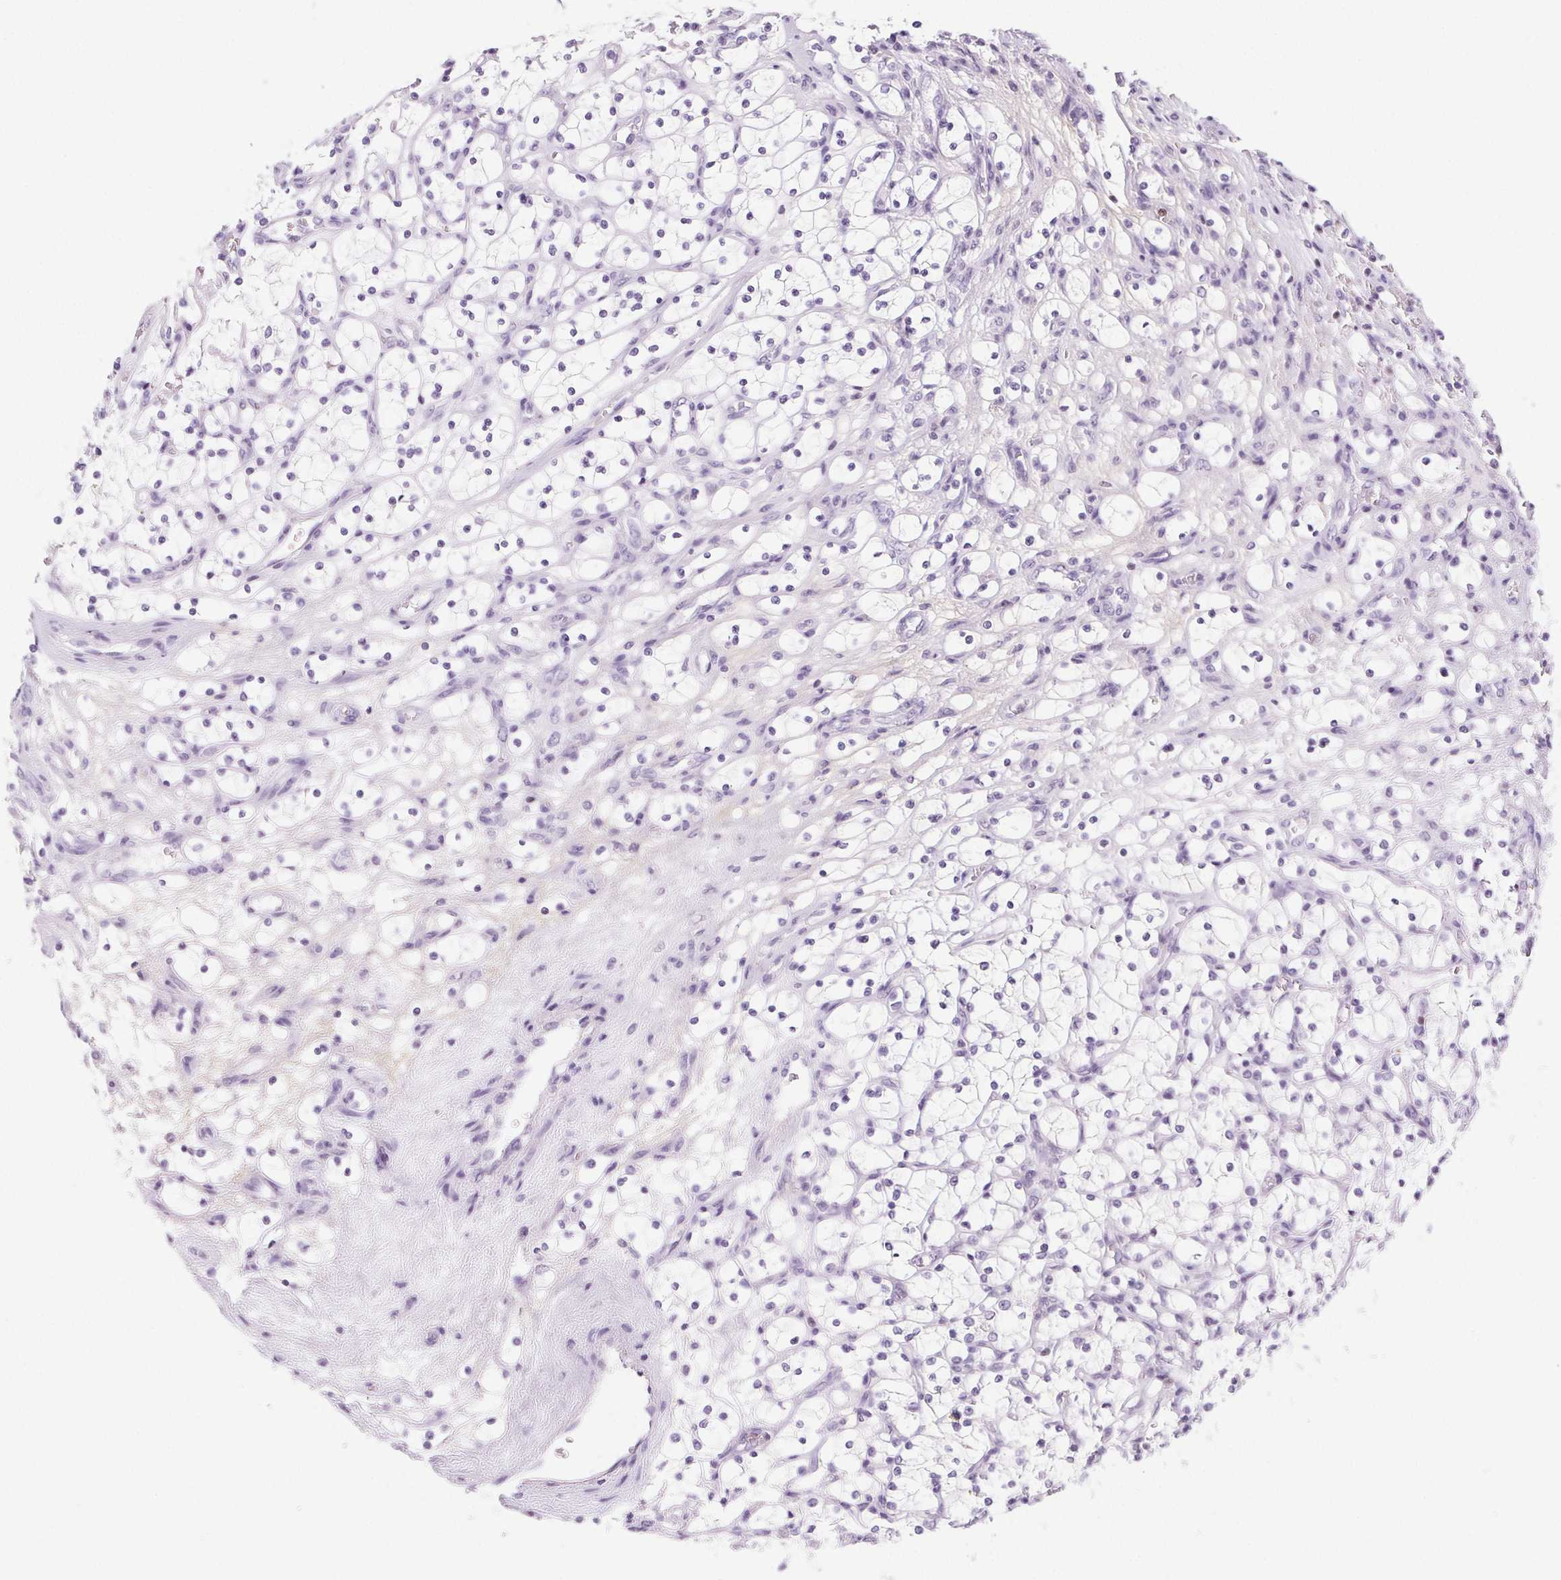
{"staining": {"intensity": "negative", "quantity": "none", "location": "none"}, "tissue": "renal cancer", "cell_type": "Tumor cells", "image_type": "cancer", "snomed": [{"axis": "morphology", "description": "Adenocarcinoma, NOS"}, {"axis": "topography", "description": "Kidney"}], "caption": "Renal cancer was stained to show a protein in brown. There is no significant staining in tumor cells. Brightfield microscopy of immunohistochemistry stained with DAB (3,3'-diaminobenzidine) (brown) and hematoxylin (blue), captured at high magnification.", "gene": "BEND2", "patient": {"sex": "female", "age": 69}}